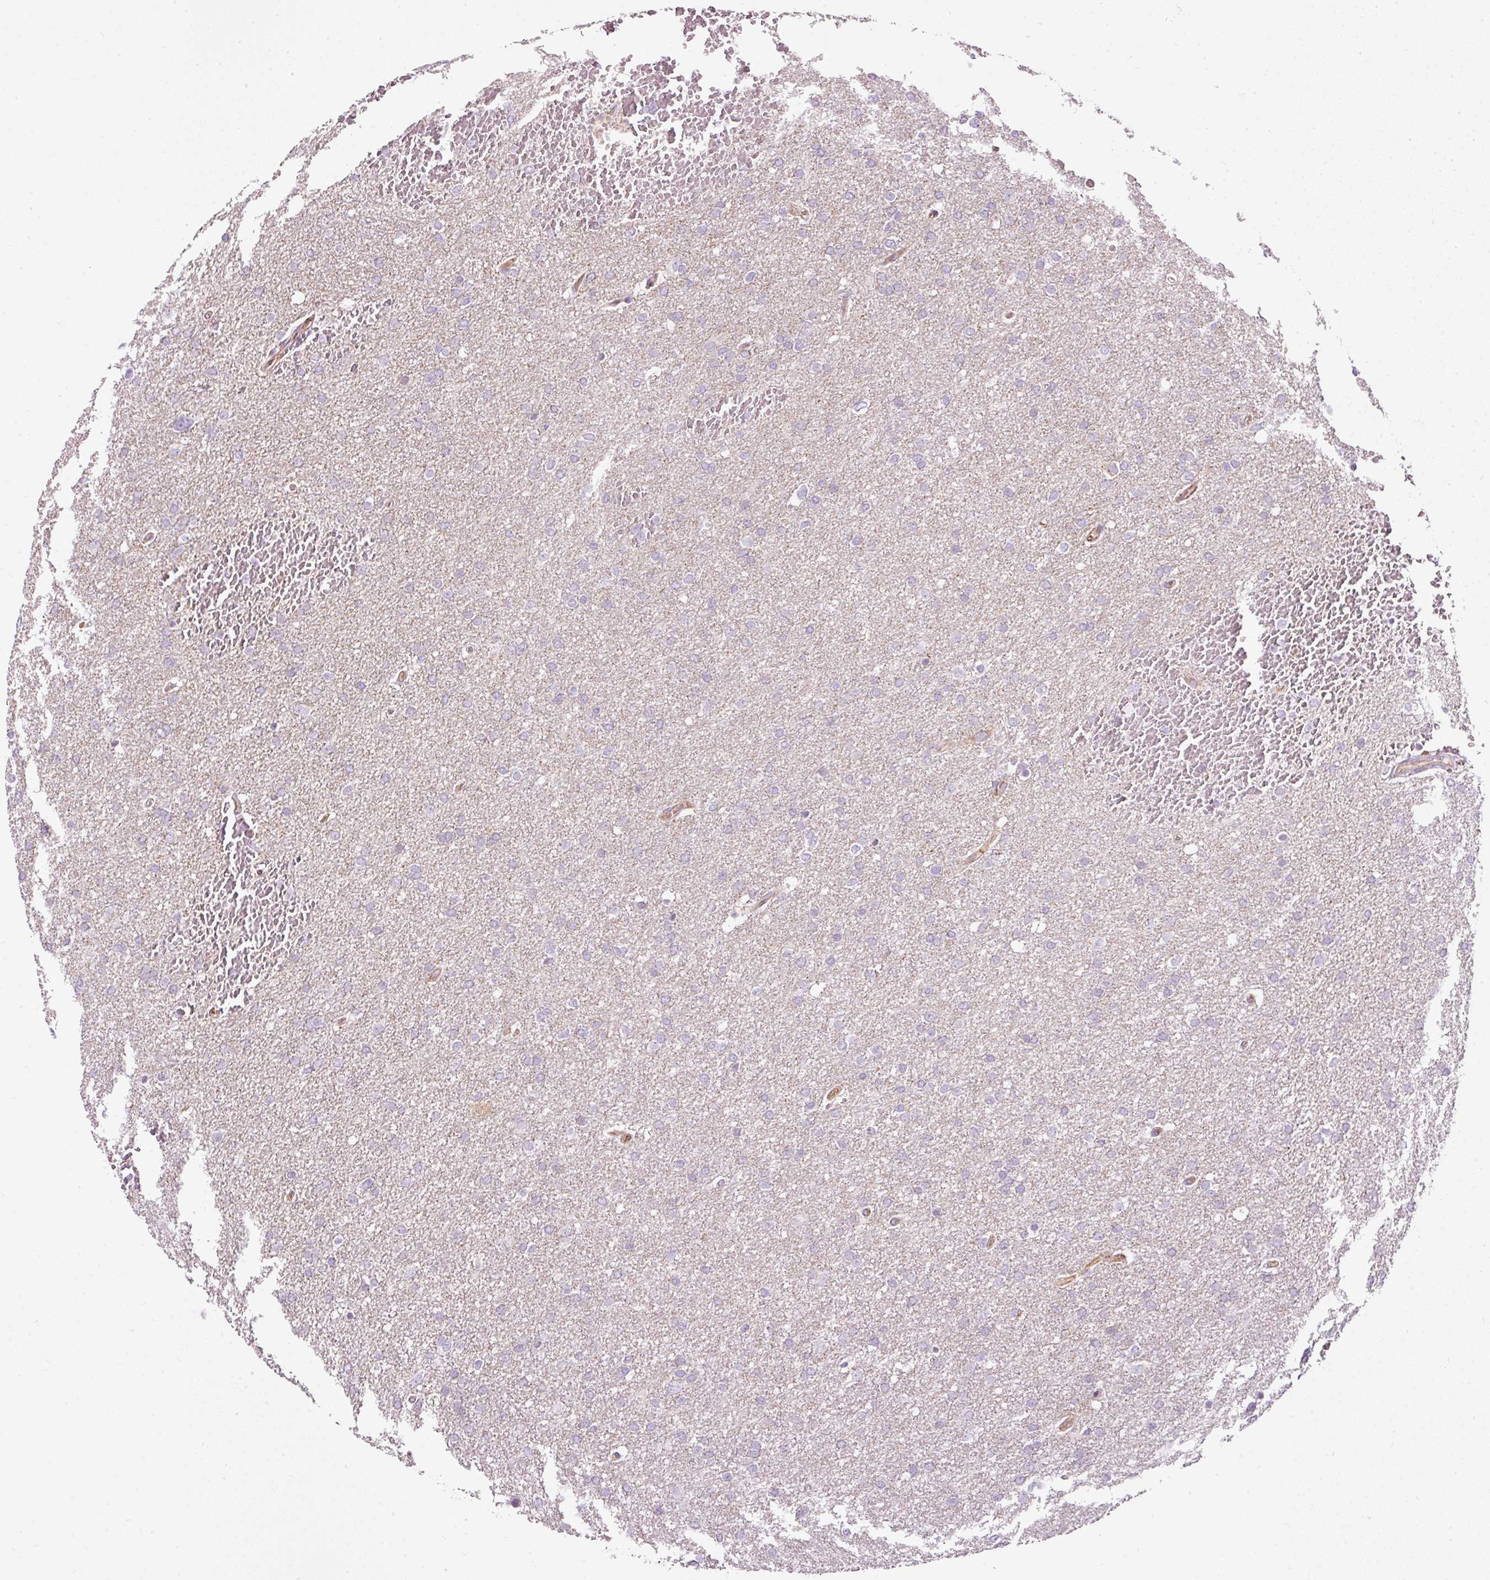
{"staining": {"intensity": "negative", "quantity": "none", "location": "none"}, "tissue": "glioma", "cell_type": "Tumor cells", "image_type": "cancer", "snomed": [{"axis": "morphology", "description": "Glioma, malignant, High grade"}, {"axis": "topography", "description": "Cerebral cortex"}], "caption": "This histopathology image is of malignant high-grade glioma stained with immunohistochemistry (IHC) to label a protein in brown with the nuclei are counter-stained blue. There is no expression in tumor cells.", "gene": "SCNM1", "patient": {"sex": "female", "age": 36}}